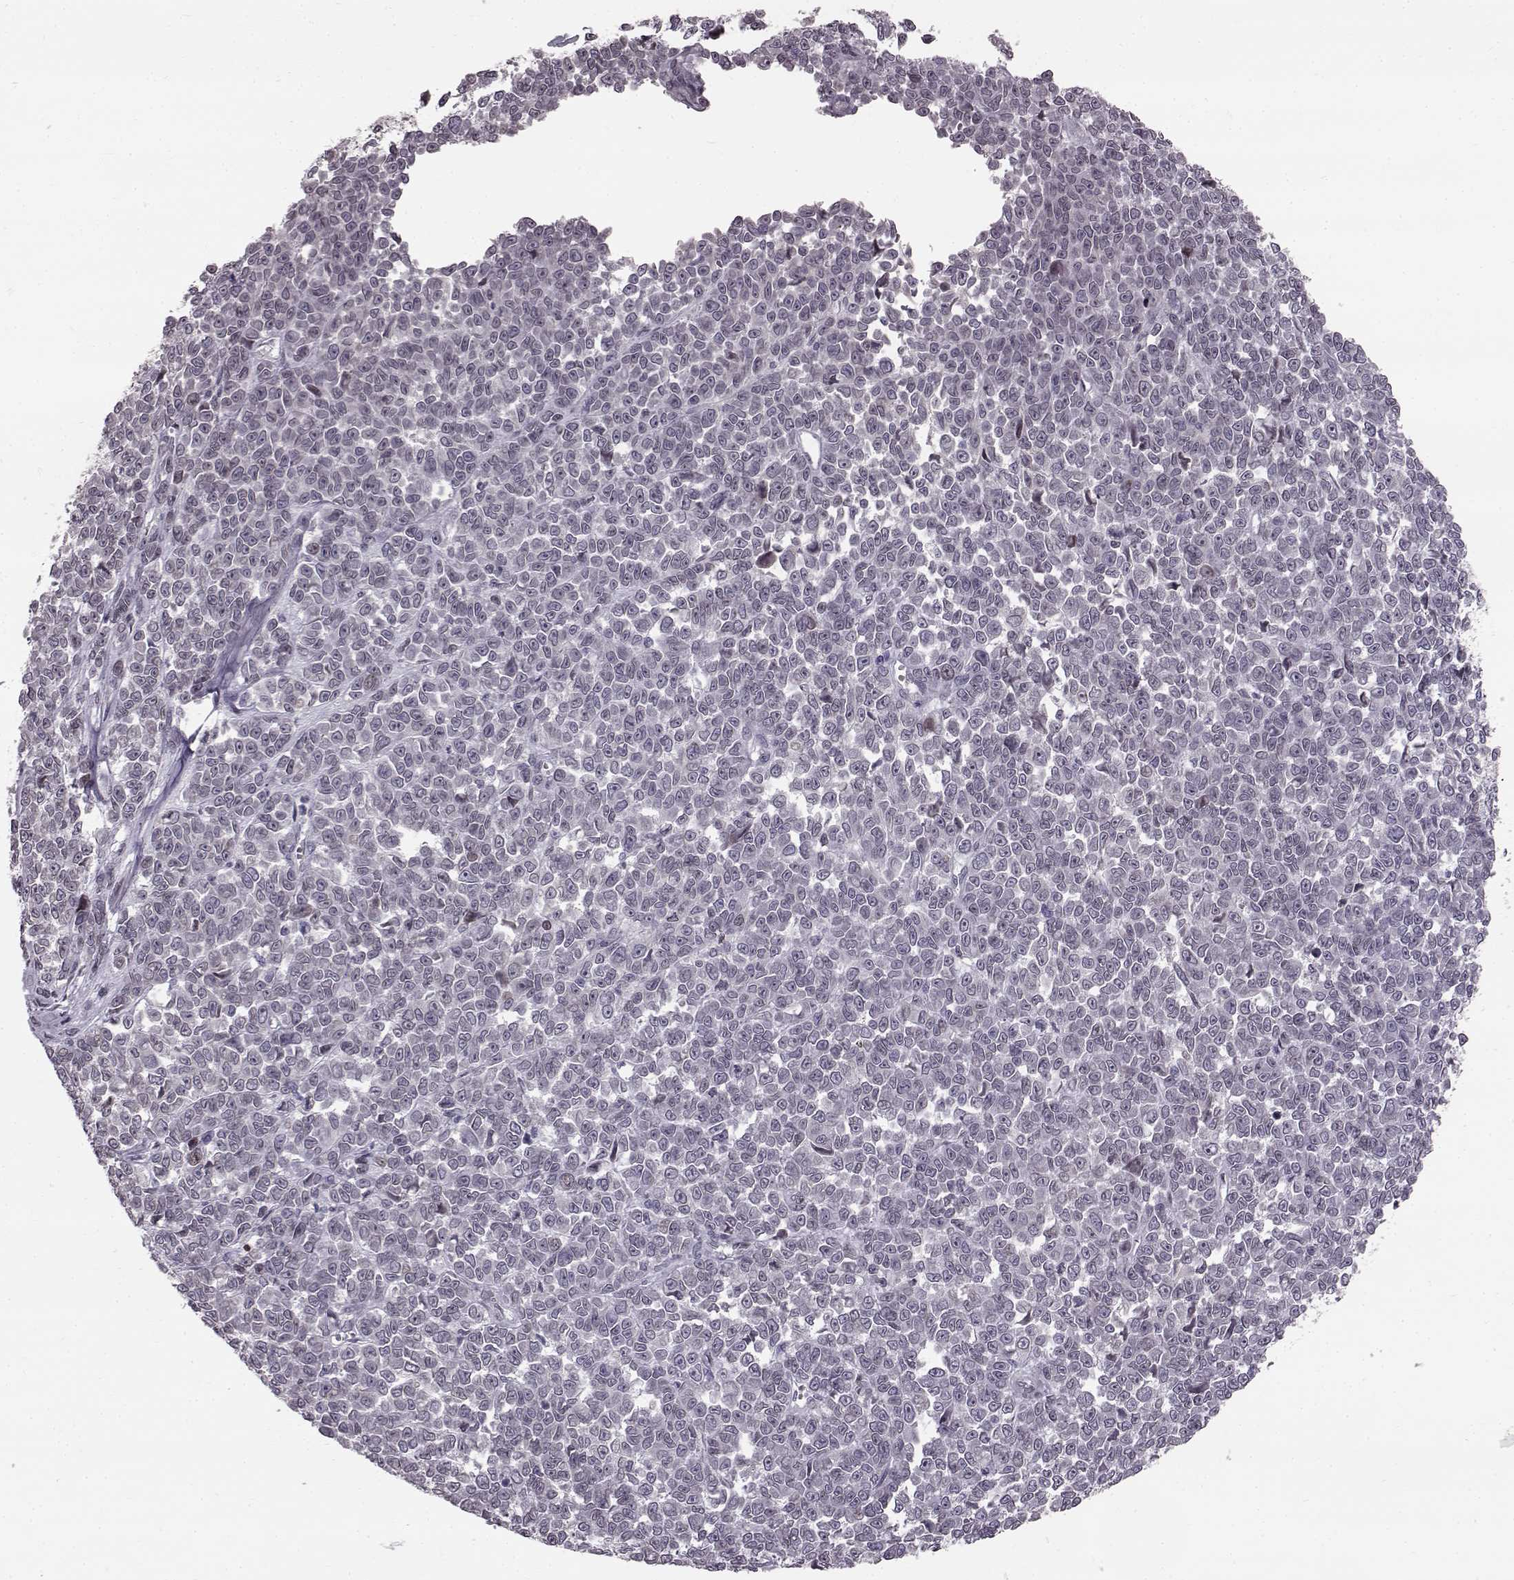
{"staining": {"intensity": "negative", "quantity": "none", "location": "none"}, "tissue": "melanoma", "cell_type": "Tumor cells", "image_type": "cancer", "snomed": [{"axis": "morphology", "description": "Malignant melanoma, NOS"}, {"axis": "topography", "description": "Skin"}], "caption": "Immunohistochemical staining of human malignant melanoma shows no significant expression in tumor cells. (DAB (3,3'-diaminobenzidine) IHC visualized using brightfield microscopy, high magnification).", "gene": "TCHHL1", "patient": {"sex": "female", "age": 95}}